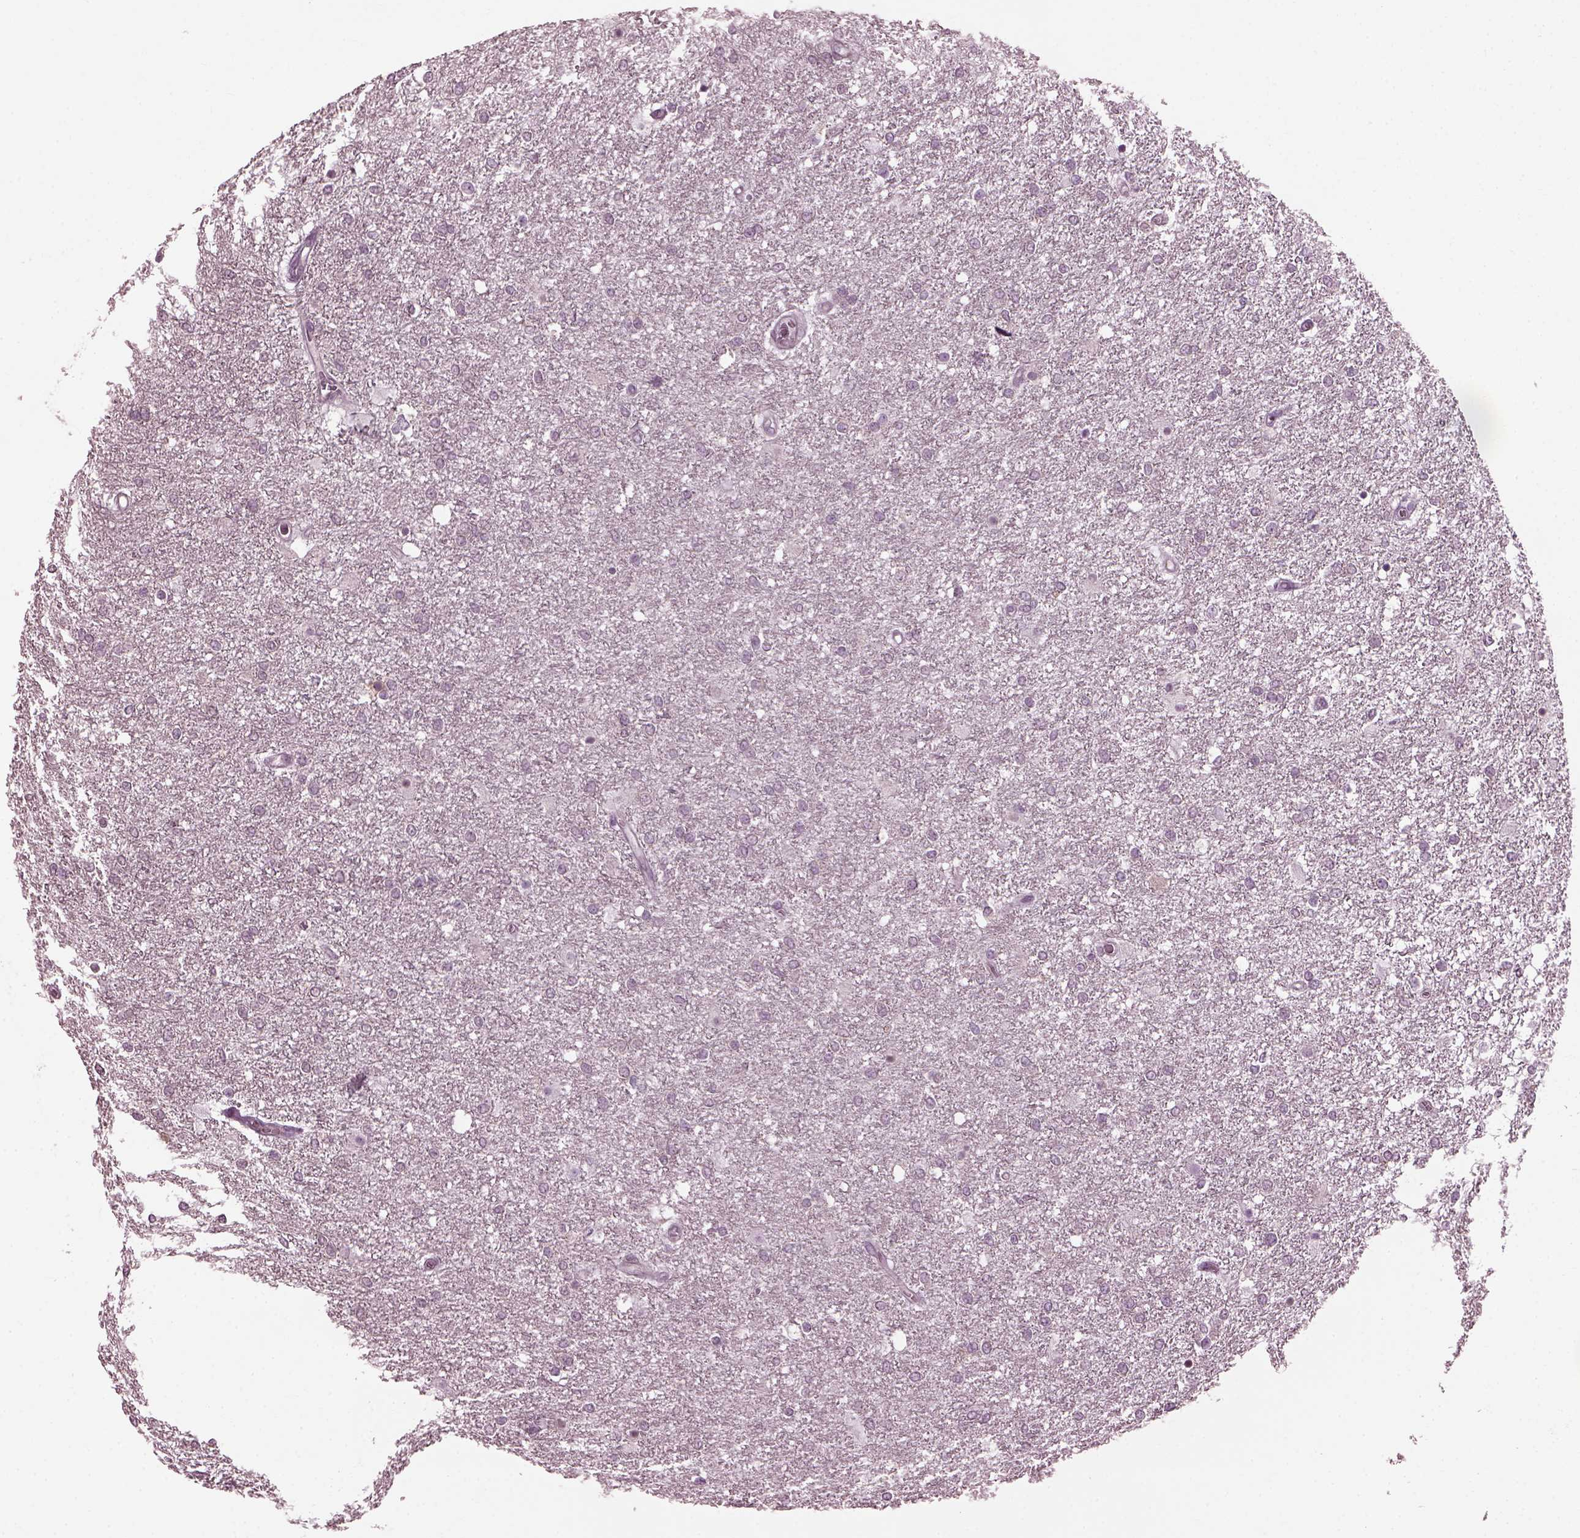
{"staining": {"intensity": "negative", "quantity": "none", "location": "none"}, "tissue": "glioma", "cell_type": "Tumor cells", "image_type": "cancer", "snomed": [{"axis": "morphology", "description": "Glioma, malignant, High grade"}, {"axis": "topography", "description": "Brain"}], "caption": "DAB (3,3'-diaminobenzidine) immunohistochemical staining of glioma exhibits no significant staining in tumor cells.", "gene": "CABP5", "patient": {"sex": "female", "age": 61}}